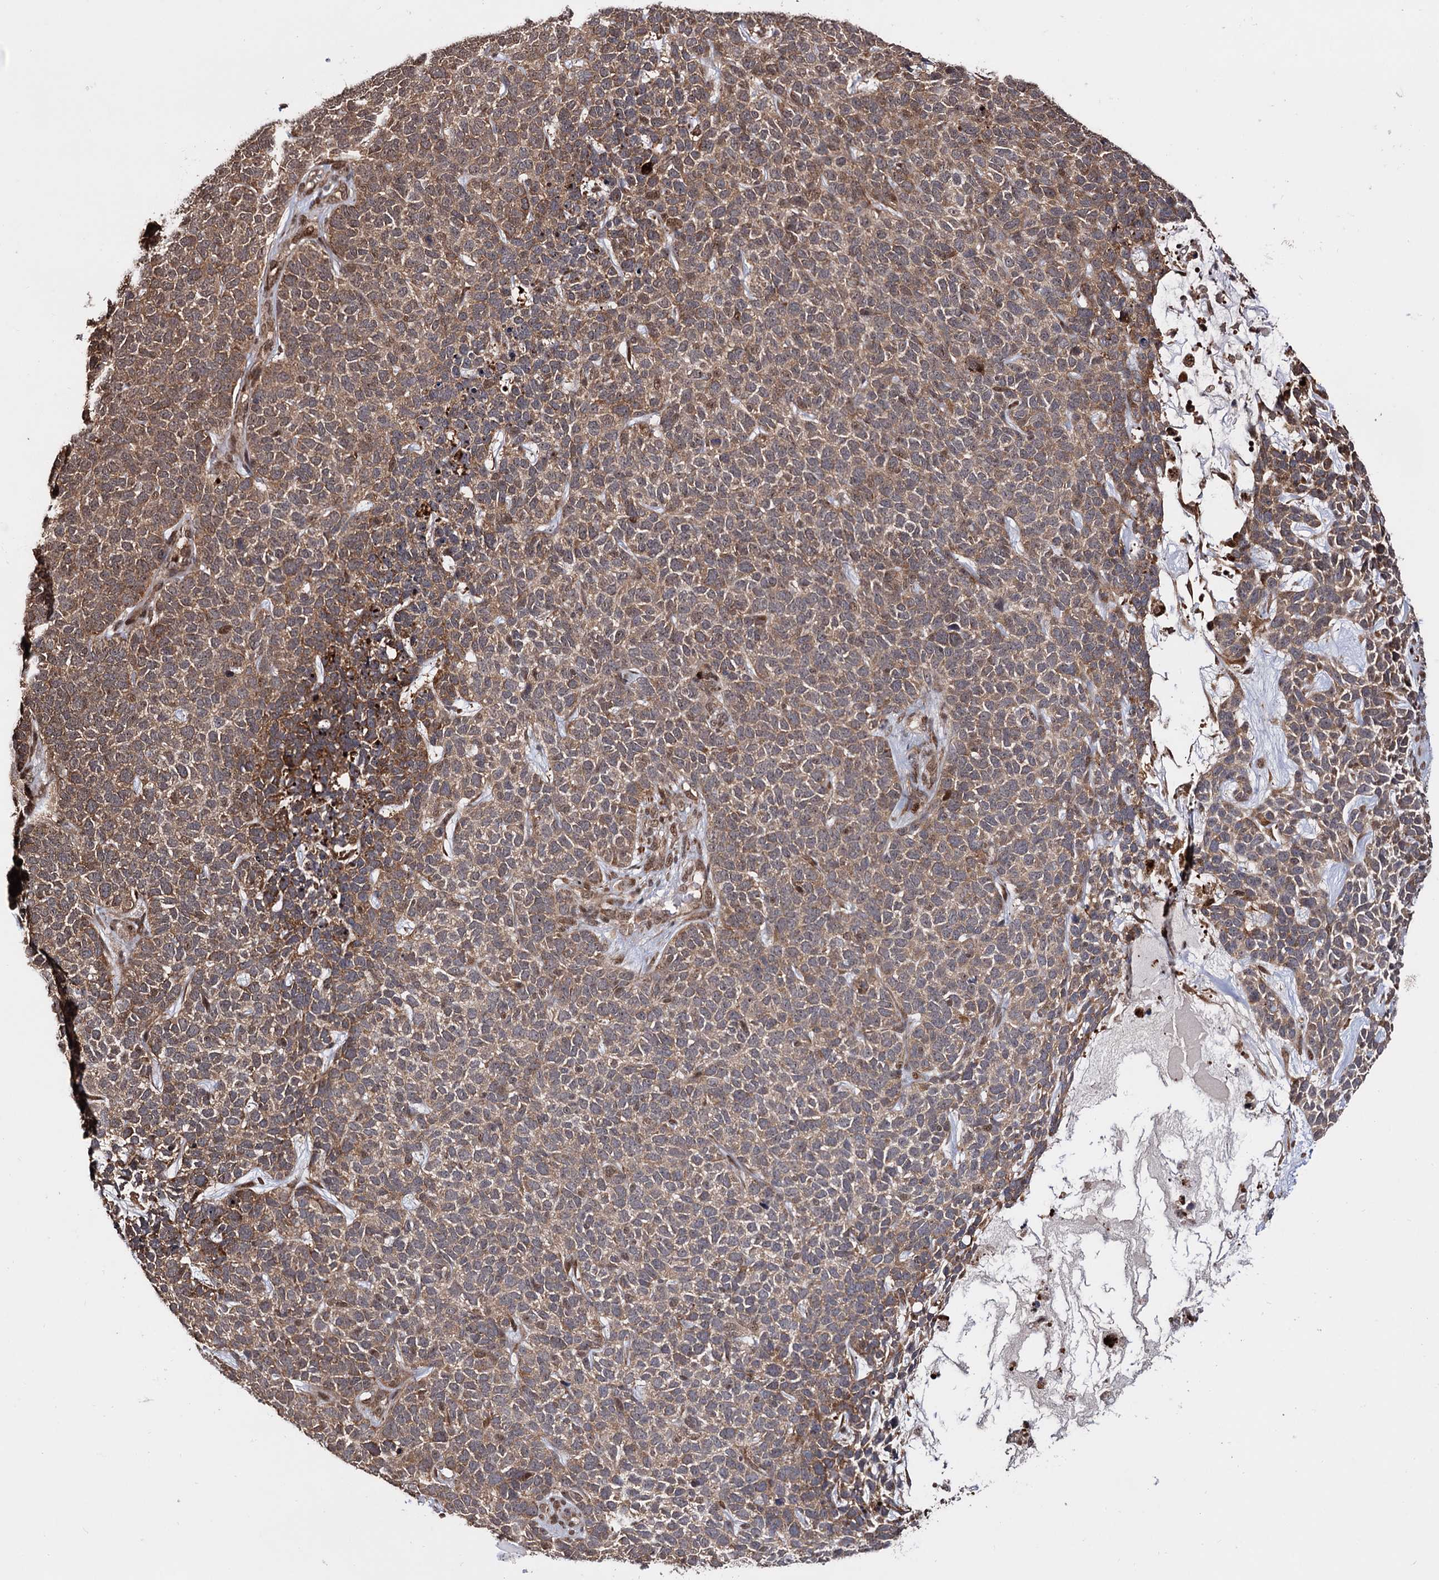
{"staining": {"intensity": "moderate", "quantity": ">75%", "location": "cytoplasmic/membranous"}, "tissue": "skin cancer", "cell_type": "Tumor cells", "image_type": "cancer", "snomed": [{"axis": "morphology", "description": "Basal cell carcinoma"}, {"axis": "topography", "description": "Skin"}], "caption": "Immunohistochemistry staining of skin cancer, which reveals medium levels of moderate cytoplasmic/membranous positivity in about >75% of tumor cells indicating moderate cytoplasmic/membranous protein staining. The staining was performed using DAB (brown) for protein detection and nuclei were counterstained in hematoxylin (blue).", "gene": "PIGB", "patient": {"sex": "female", "age": 84}}